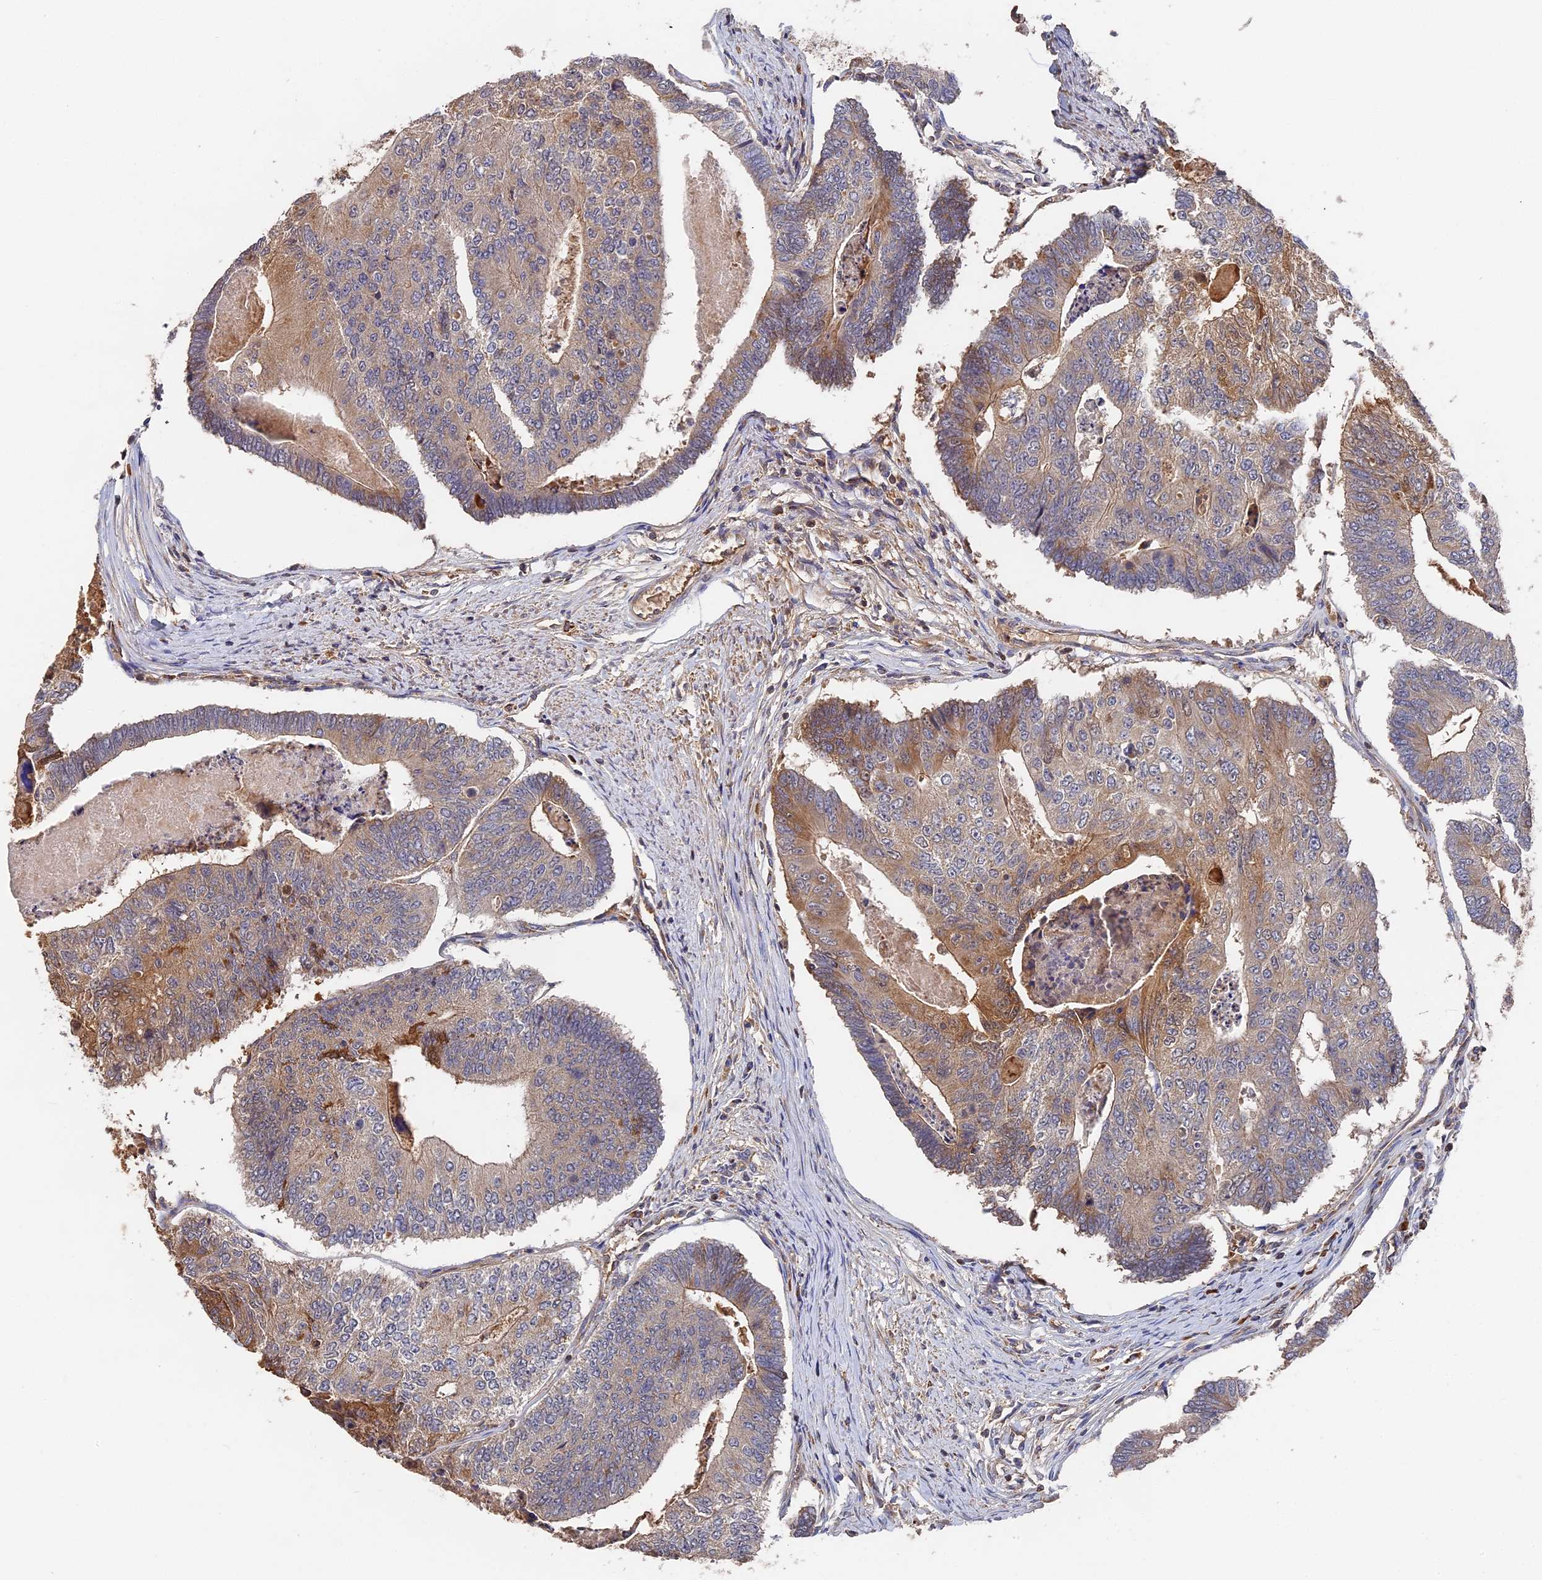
{"staining": {"intensity": "weak", "quantity": ">75%", "location": "cytoplasmic/membranous"}, "tissue": "colorectal cancer", "cell_type": "Tumor cells", "image_type": "cancer", "snomed": [{"axis": "morphology", "description": "Adenocarcinoma, NOS"}, {"axis": "topography", "description": "Colon"}], "caption": "Immunohistochemical staining of human colorectal cancer displays low levels of weak cytoplasmic/membranous protein staining in approximately >75% of tumor cells. (IHC, brightfield microscopy, high magnification).", "gene": "DHRS11", "patient": {"sex": "female", "age": 67}}